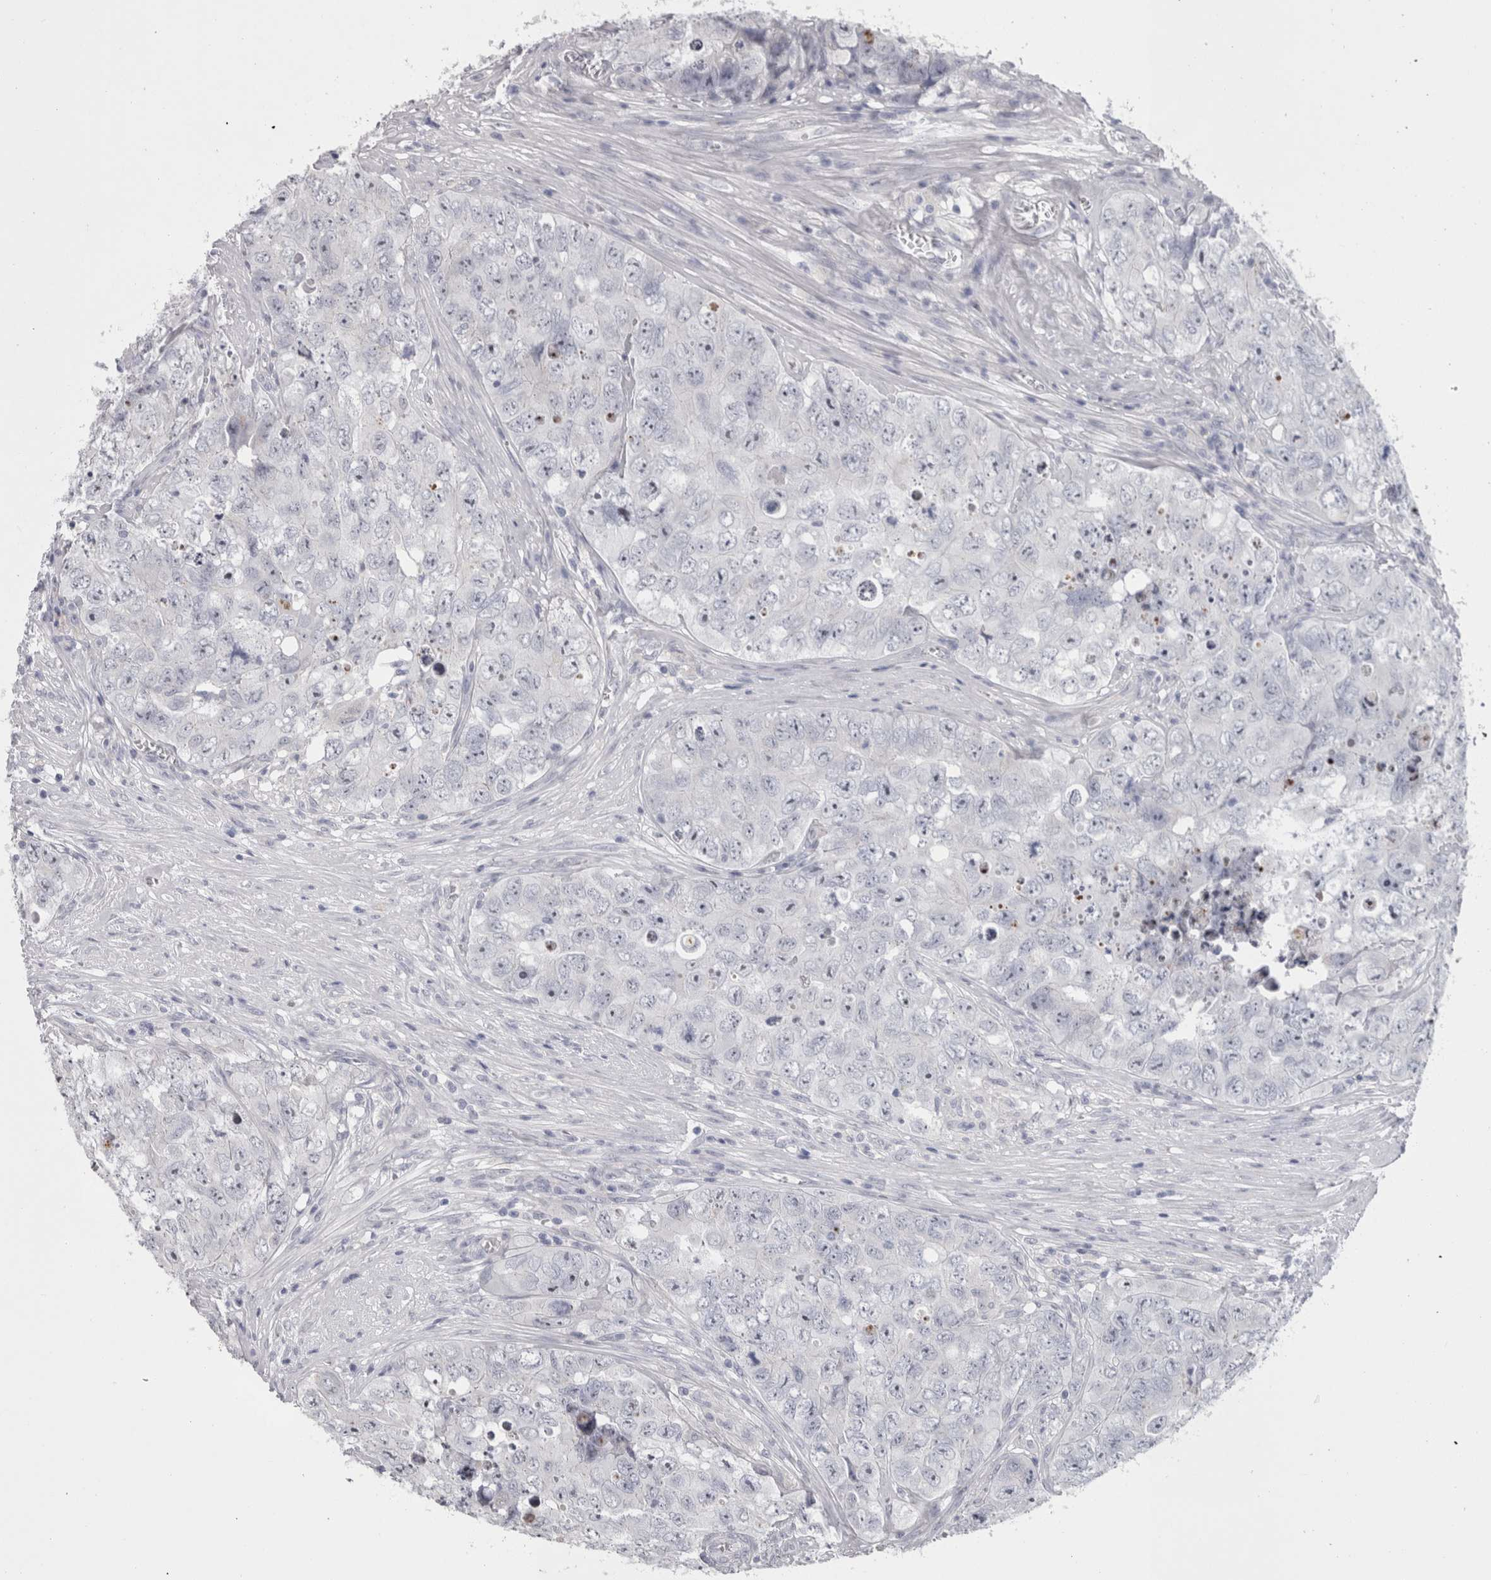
{"staining": {"intensity": "negative", "quantity": "none", "location": "none"}, "tissue": "testis cancer", "cell_type": "Tumor cells", "image_type": "cancer", "snomed": [{"axis": "morphology", "description": "Seminoma, NOS"}, {"axis": "morphology", "description": "Carcinoma, Embryonal, NOS"}, {"axis": "topography", "description": "Testis"}], "caption": "Immunohistochemistry image of testis cancer stained for a protein (brown), which demonstrates no staining in tumor cells.", "gene": "PWP2", "patient": {"sex": "male", "age": 43}}